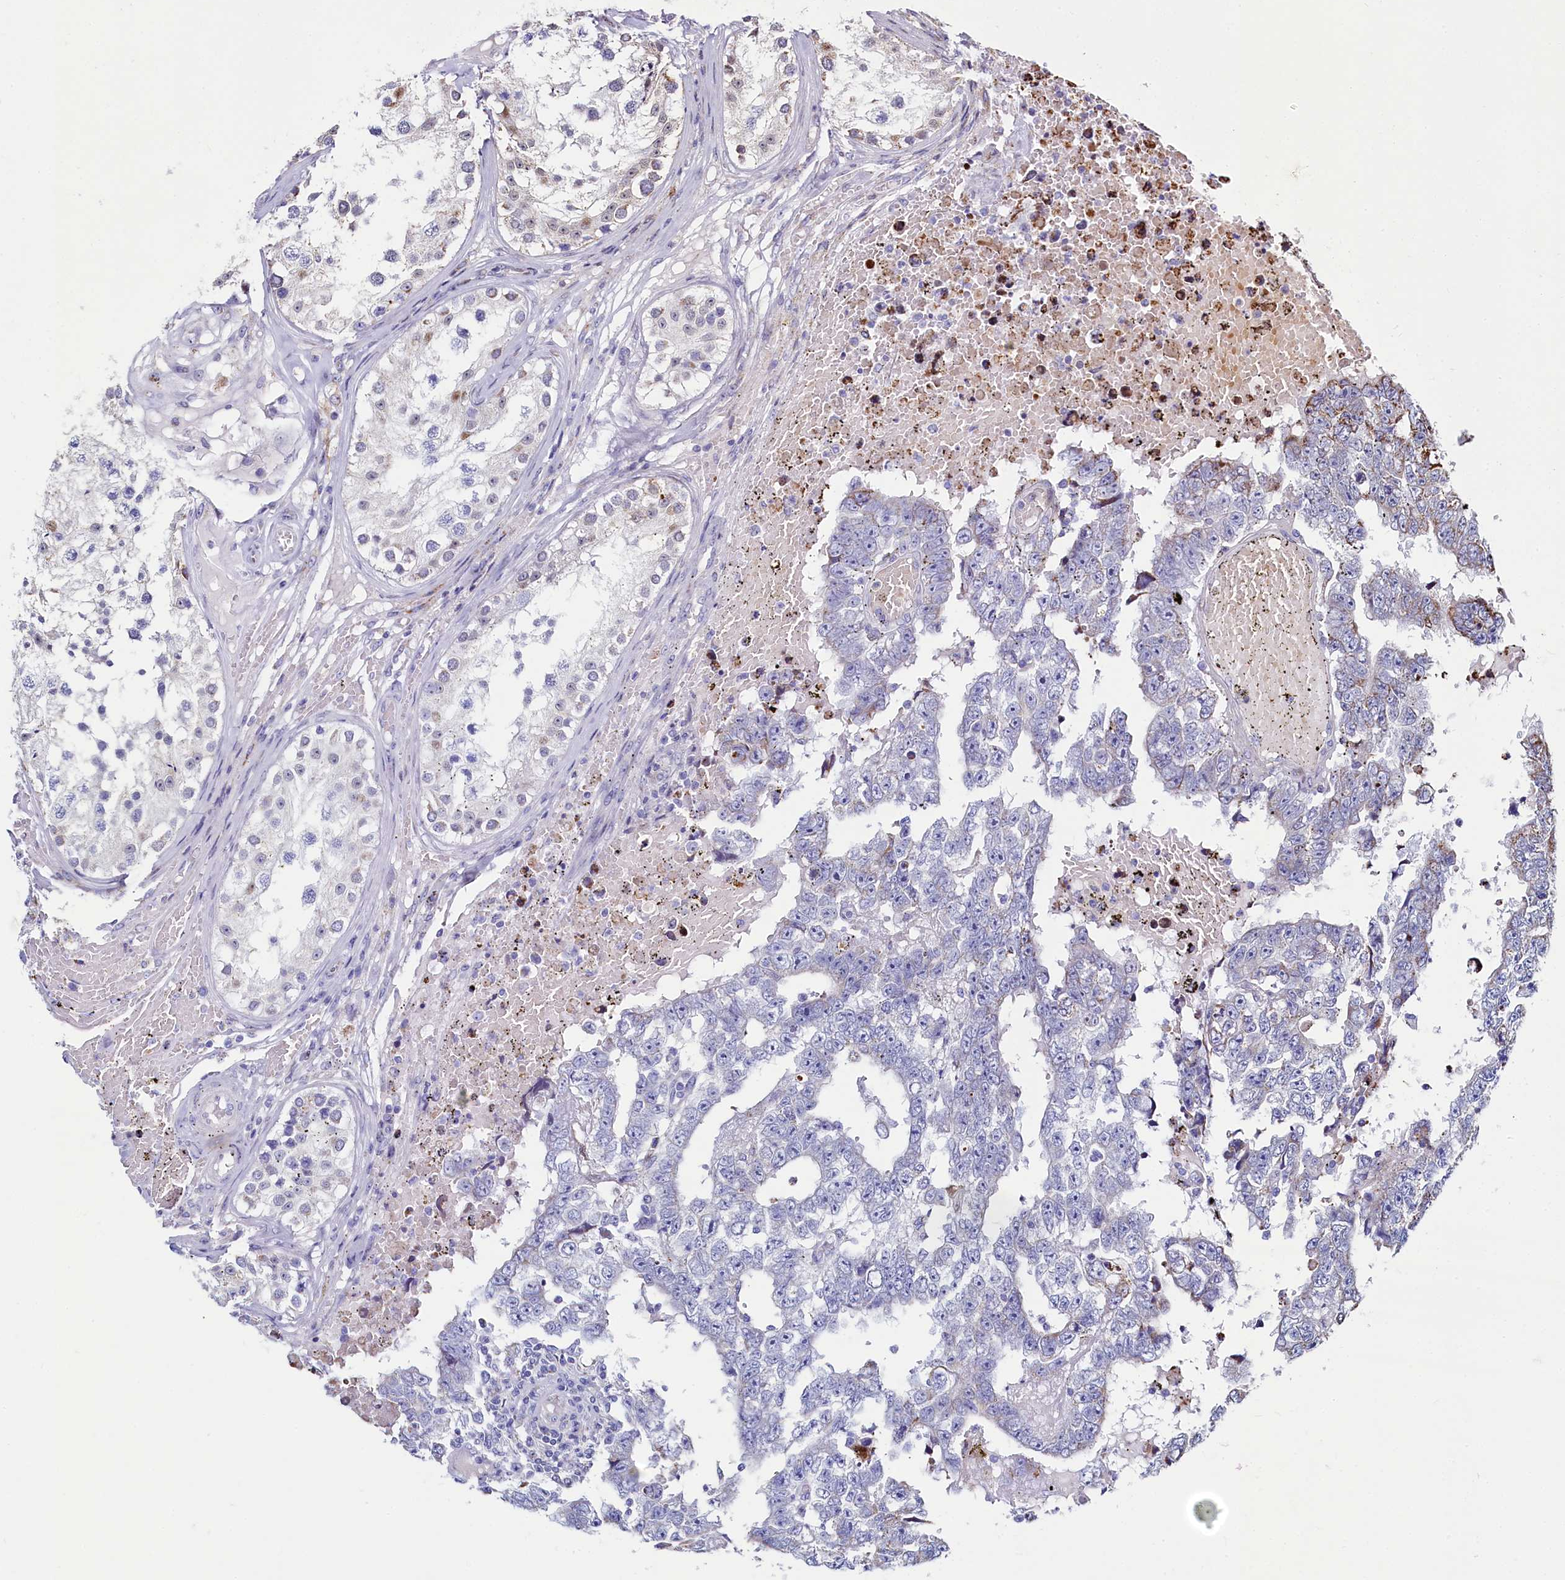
{"staining": {"intensity": "negative", "quantity": "none", "location": "none"}, "tissue": "testis cancer", "cell_type": "Tumor cells", "image_type": "cancer", "snomed": [{"axis": "morphology", "description": "Carcinoma, Embryonal, NOS"}, {"axis": "topography", "description": "Testis"}], "caption": "An immunohistochemistry (IHC) micrograph of testis cancer (embryonal carcinoma) is shown. There is no staining in tumor cells of testis cancer (embryonal carcinoma).", "gene": "HDGFL3", "patient": {"sex": "male", "age": 25}}